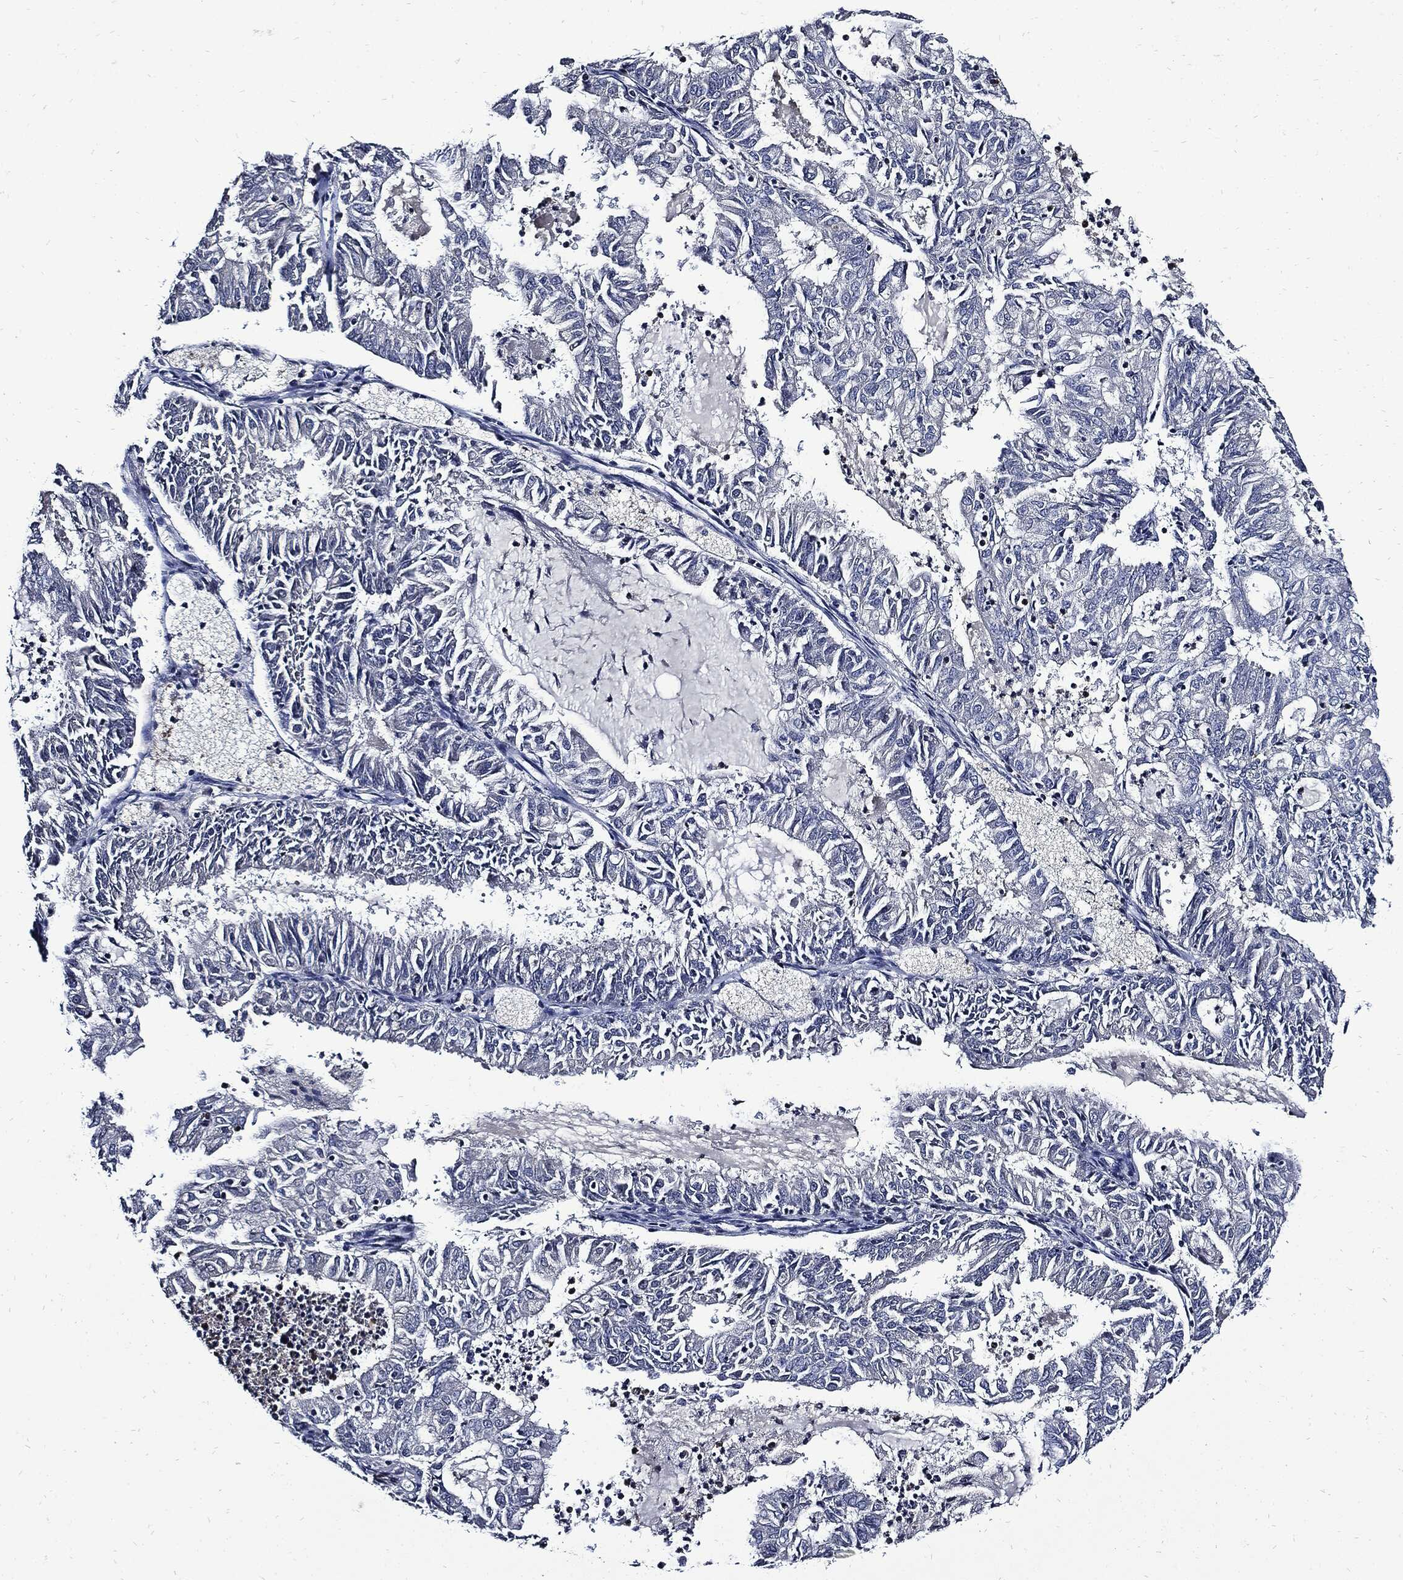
{"staining": {"intensity": "negative", "quantity": "none", "location": "none"}, "tissue": "endometrial cancer", "cell_type": "Tumor cells", "image_type": "cancer", "snomed": [{"axis": "morphology", "description": "Adenocarcinoma, NOS"}, {"axis": "topography", "description": "Endometrium"}], "caption": "This is an immunohistochemistry micrograph of endometrial cancer (adenocarcinoma). There is no staining in tumor cells.", "gene": "CPE", "patient": {"sex": "female", "age": 57}}